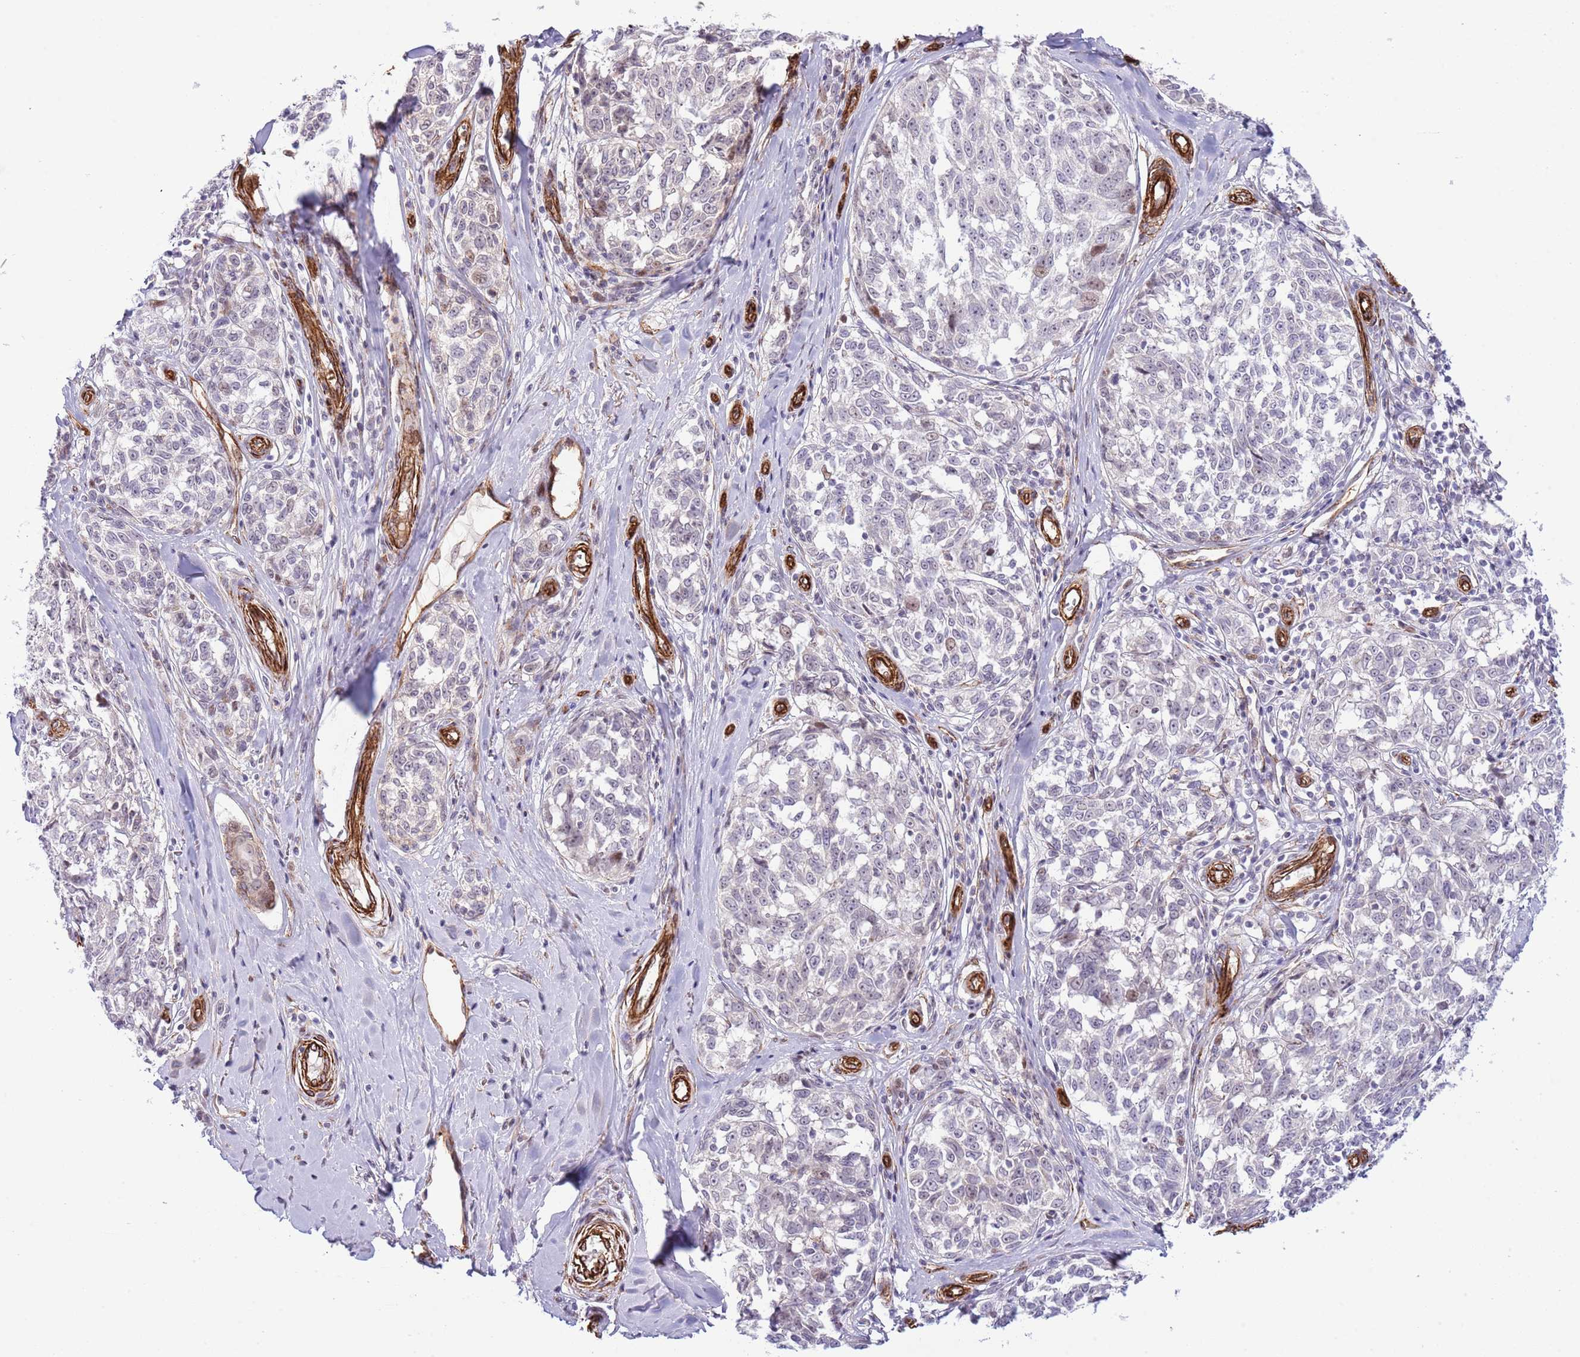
{"staining": {"intensity": "negative", "quantity": "none", "location": "none"}, "tissue": "melanoma", "cell_type": "Tumor cells", "image_type": "cancer", "snomed": [{"axis": "morphology", "description": "Normal tissue, NOS"}, {"axis": "morphology", "description": "Malignant melanoma, NOS"}, {"axis": "topography", "description": "Skin"}], "caption": "This is a micrograph of immunohistochemistry (IHC) staining of malignant melanoma, which shows no expression in tumor cells.", "gene": "NEK3", "patient": {"sex": "female", "age": 64}}